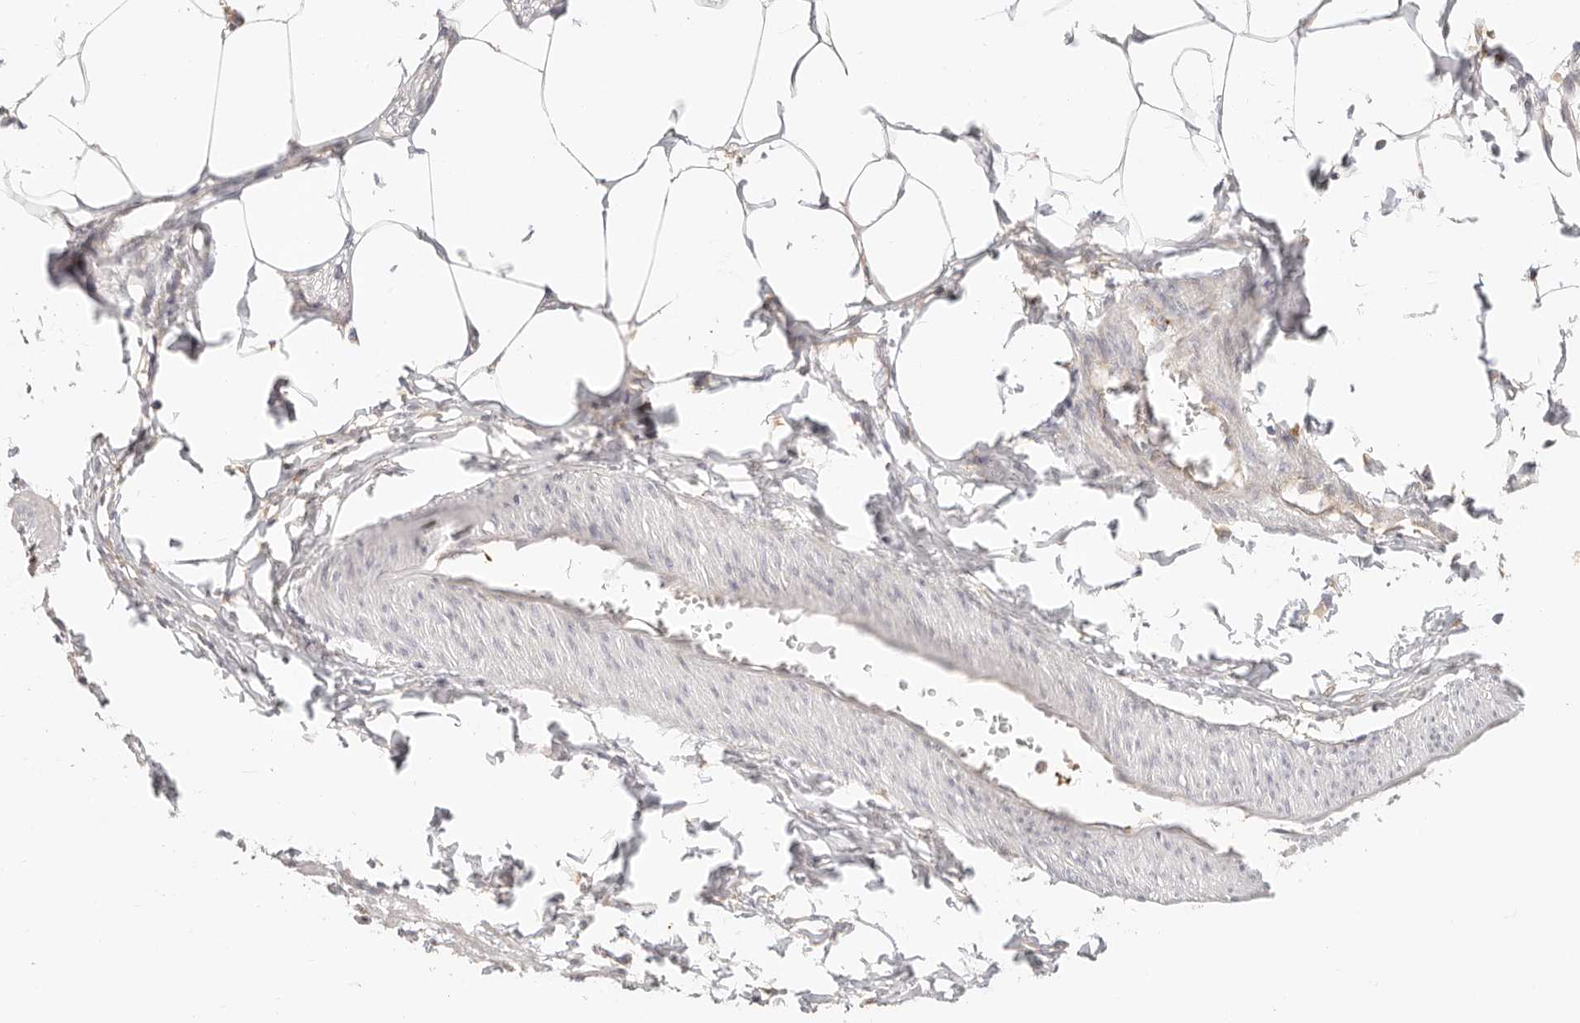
{"staining": {"intensity": "negative", "quantity": "none", "location": "none"}, "tissue": "smooth muscle", "cell_type": "Smooth muscle cells", "image_type": "normal", "snomed": [{"axis": "morphology", "description": "Normal tissue, NOS"}, {"axis": "morphology", "description": "Adenocarcinoma, NOS"}, {"axis": "topography", "description": "Smooth muscle"}, {"axis": "topography", "description": "Colon"}], "caption": "IHC of unremarkable human smooth muscle displays no staining in smooth muscle cells. (Brightfield microscopy of DAB (3,3'-diaminobenzidine) immunohistochemistry (IHC) at high magnification).", "gene": "DTNBP1", "patient": {"sex": "male", "age": 14}}